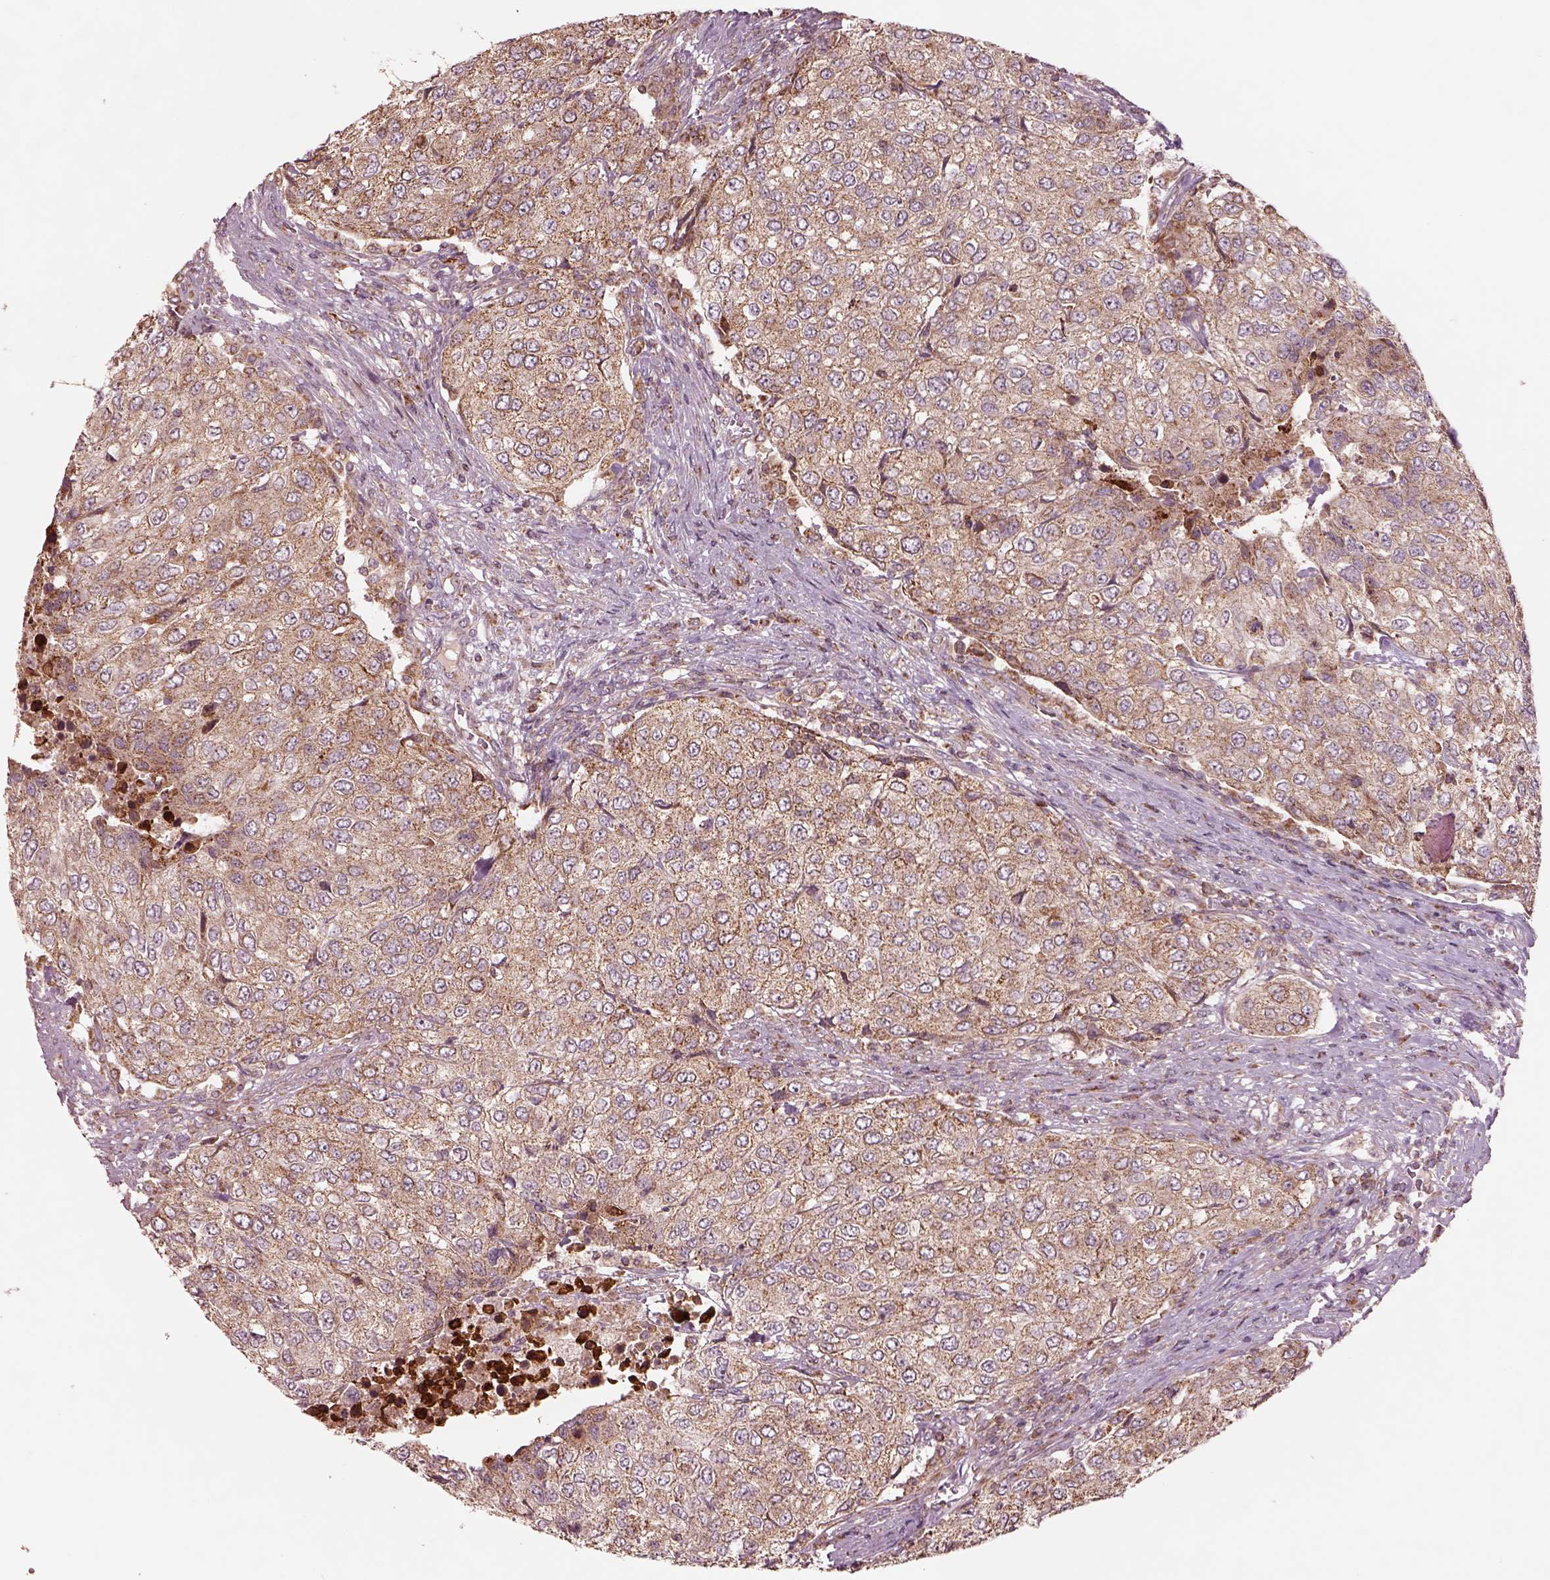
{"staining": {"intensity": "weak", "quantity": ">75%", "location": "cytoplasmic/membranous"}, "tissue": "urothelial cancer", "cell_type": "Tumor cells", "image_type": "cancer", "snomed": [{"axis": "morphology", "description": "Urothelial carcinoma, High grade"}, {"axis": "topography", "description": "Urinary bladder"}], "caption": "A micrograph of human urothelial cancer stained for a protein reveals weak cytoplasmic/membranous brown staining in tumor cells. (Stains: DAB (3,3'-diaminobenzidine) in brown, nuclei in blue, Microscopy: brightfield microscopy at high magnification).", "gene": "SLC25A5", "patient": {"sex": "female", "age": 78}}